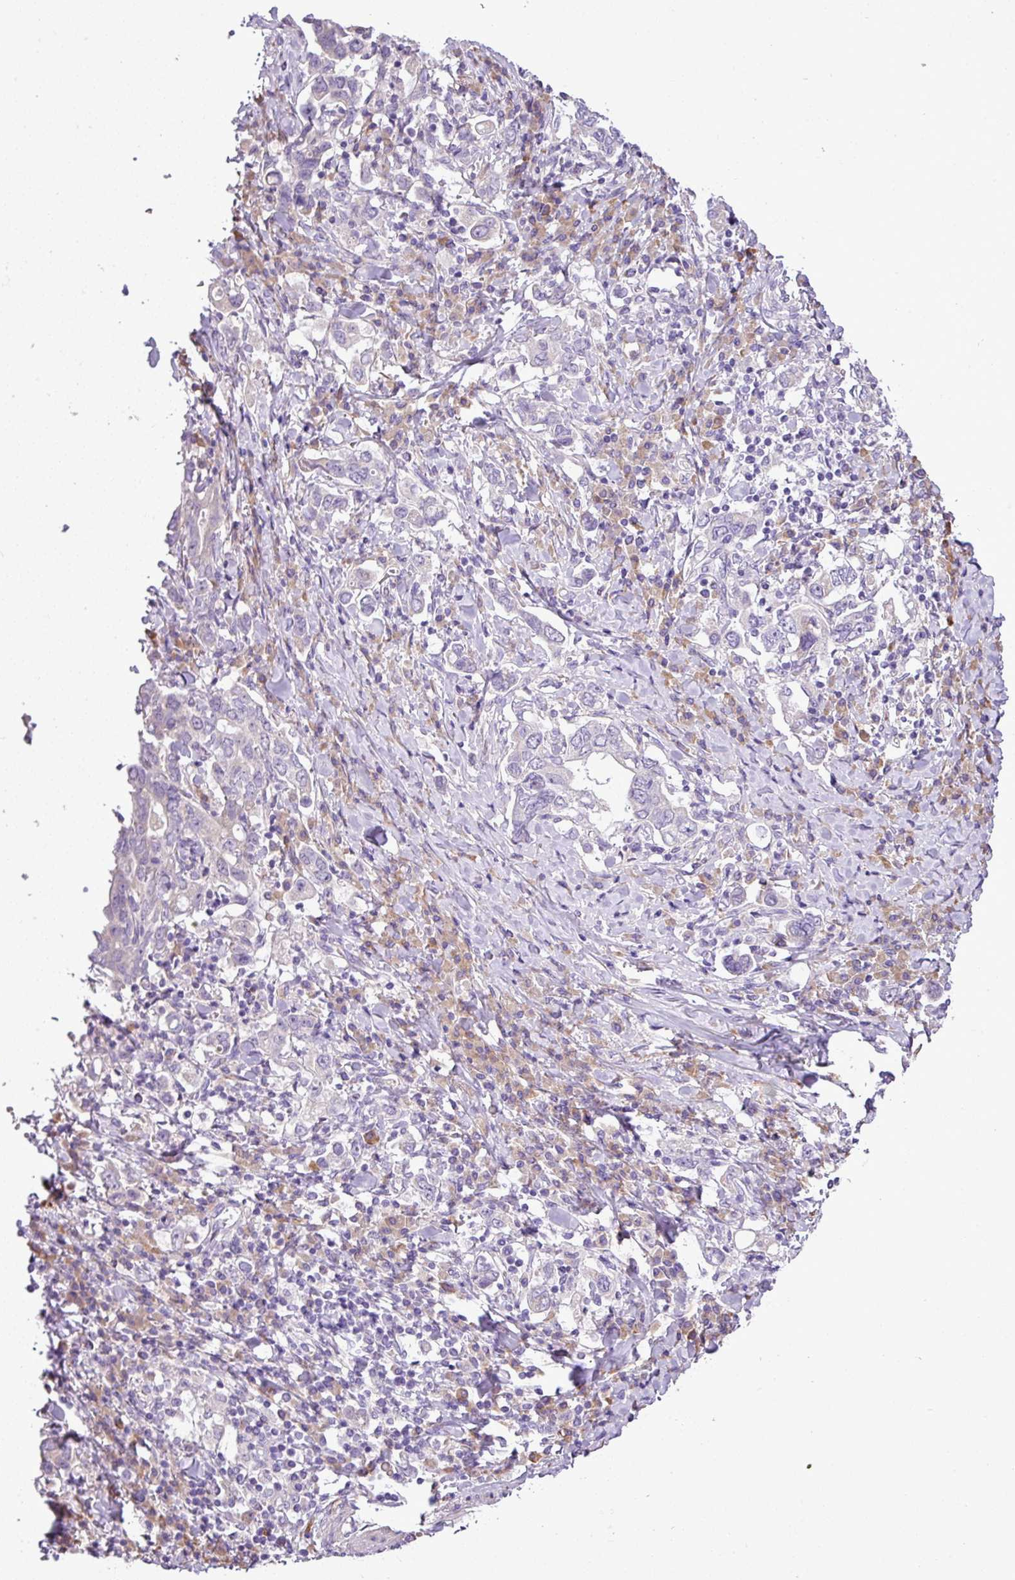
{"staining": {"intensity": "negative", "quantity": "none", "location": "none"}, "tissue": "stomach cancer", "cell_type": "Tumor cells", "image_type": "cancer", "snomed": [{"axis": "morphology", "description": "Adenocarcinoma, NOS"}, {"axis": "topography", "description": "Stomach, upper"}, {"axis": "topography", "description": "Stomach"}], "caption": "Immunohistochemistry (IHC) of stomach cancer demonstrates no positivity in tumor cells. The staining is performed using DAB (3,3'-diaminobenzidine) brown chromogen with nuclei counter-stained in using hematoxylin.", "gene": "MOCS3", "patient": {"sex": "male", "age": 62}}